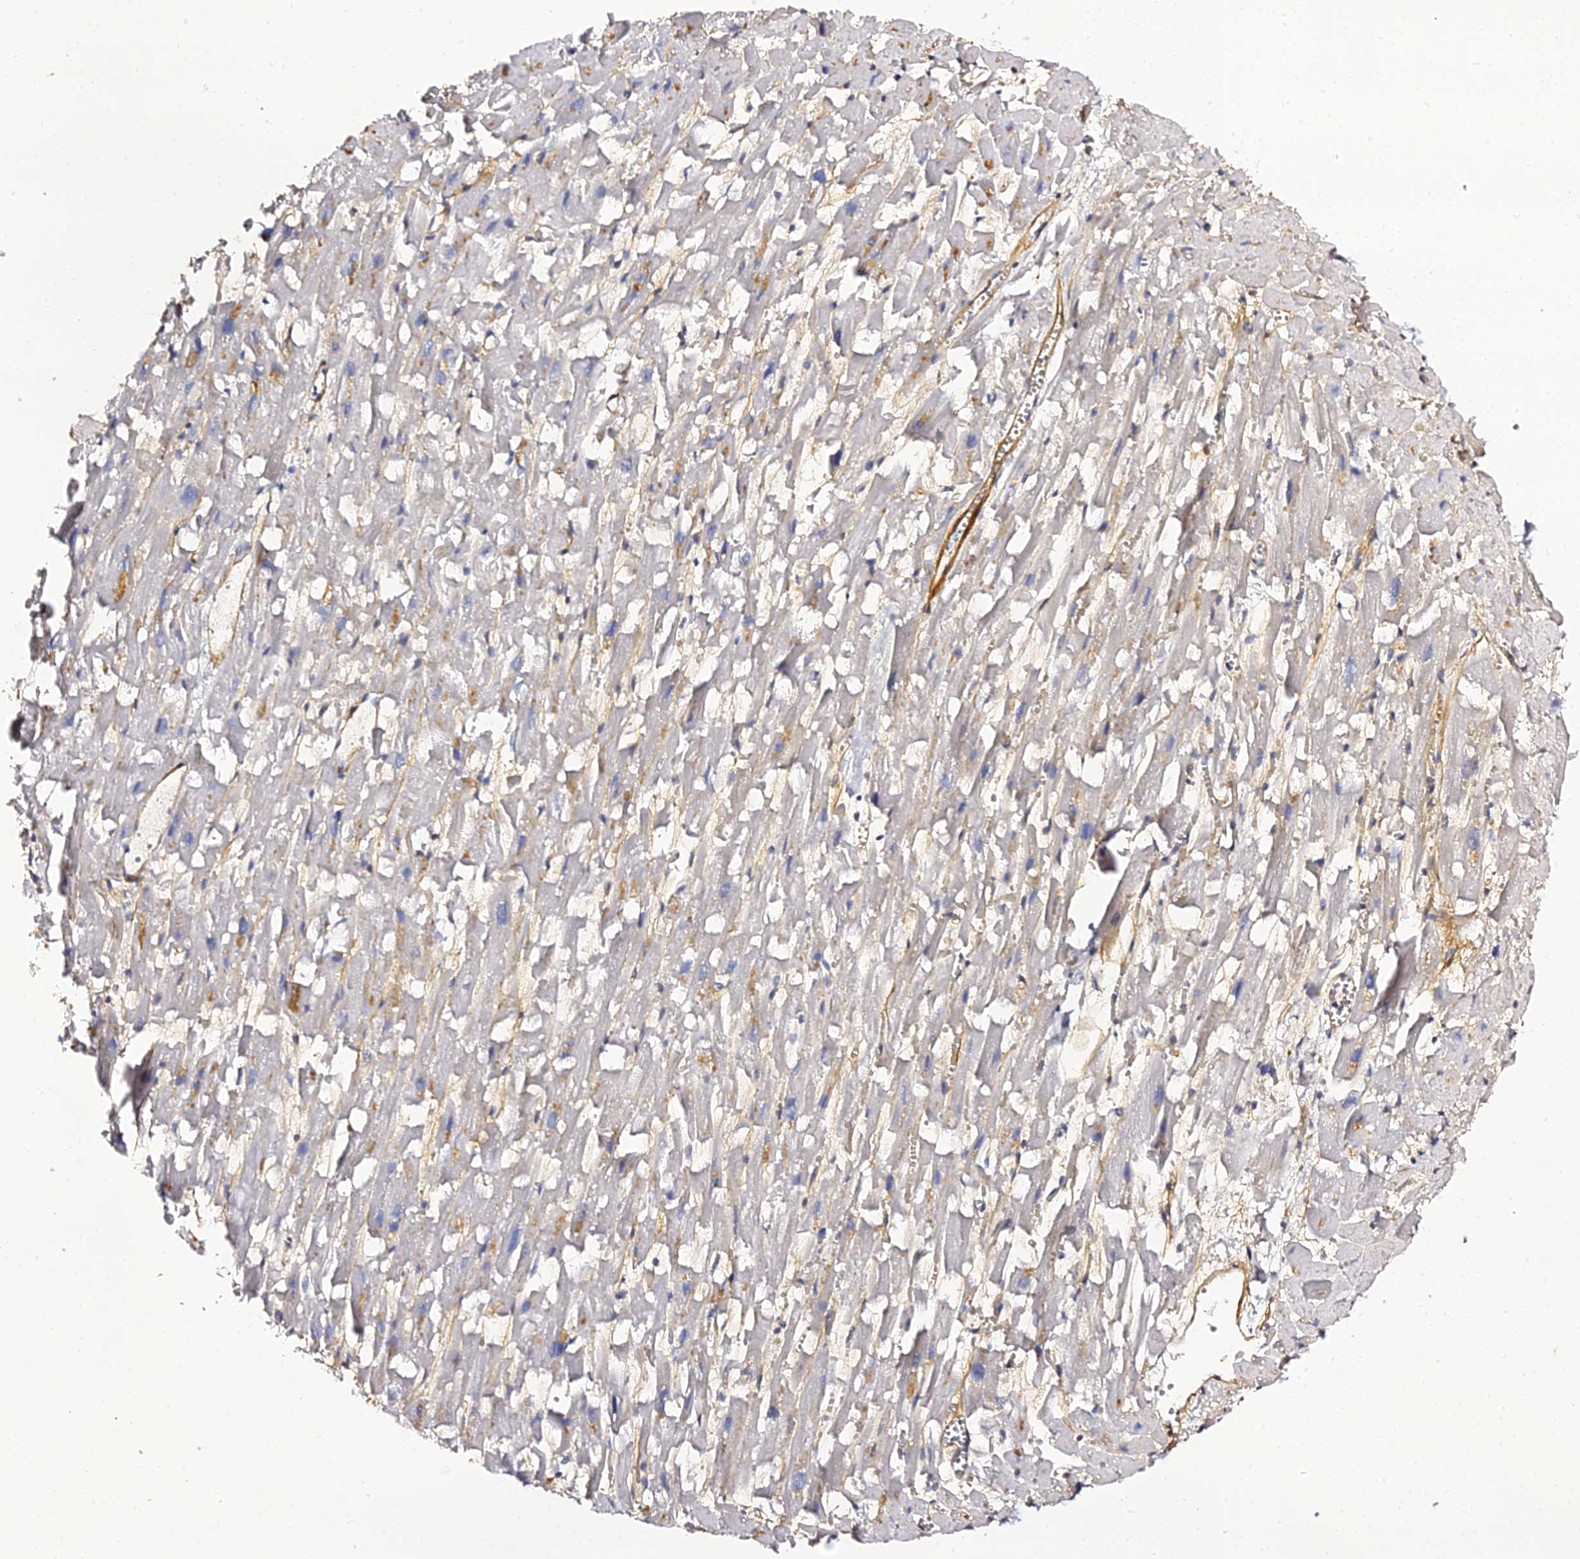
{"staining": {"intensity": "weak", "quantity": "<25%", "location": "cytoplasmic/membranous"}, "tissue": "heart muscle", "cell_type": "Cardiomyocytes", "image_type": "normal", "snomed": [{"axis": "morphology", "description": "Normal tissue, NOS"}, {"axis": "topography", "description": "Heart"}], "caption": "Immunohistochemistry micrograph of benign heart muscle: heart muscle stained with DAB (3,3'-diaminobenzidine) reveals no significant protein positivity in cardiomyocytes.", "gene": "IL4I1", "patient": {"sex": "female", "age": 64}}